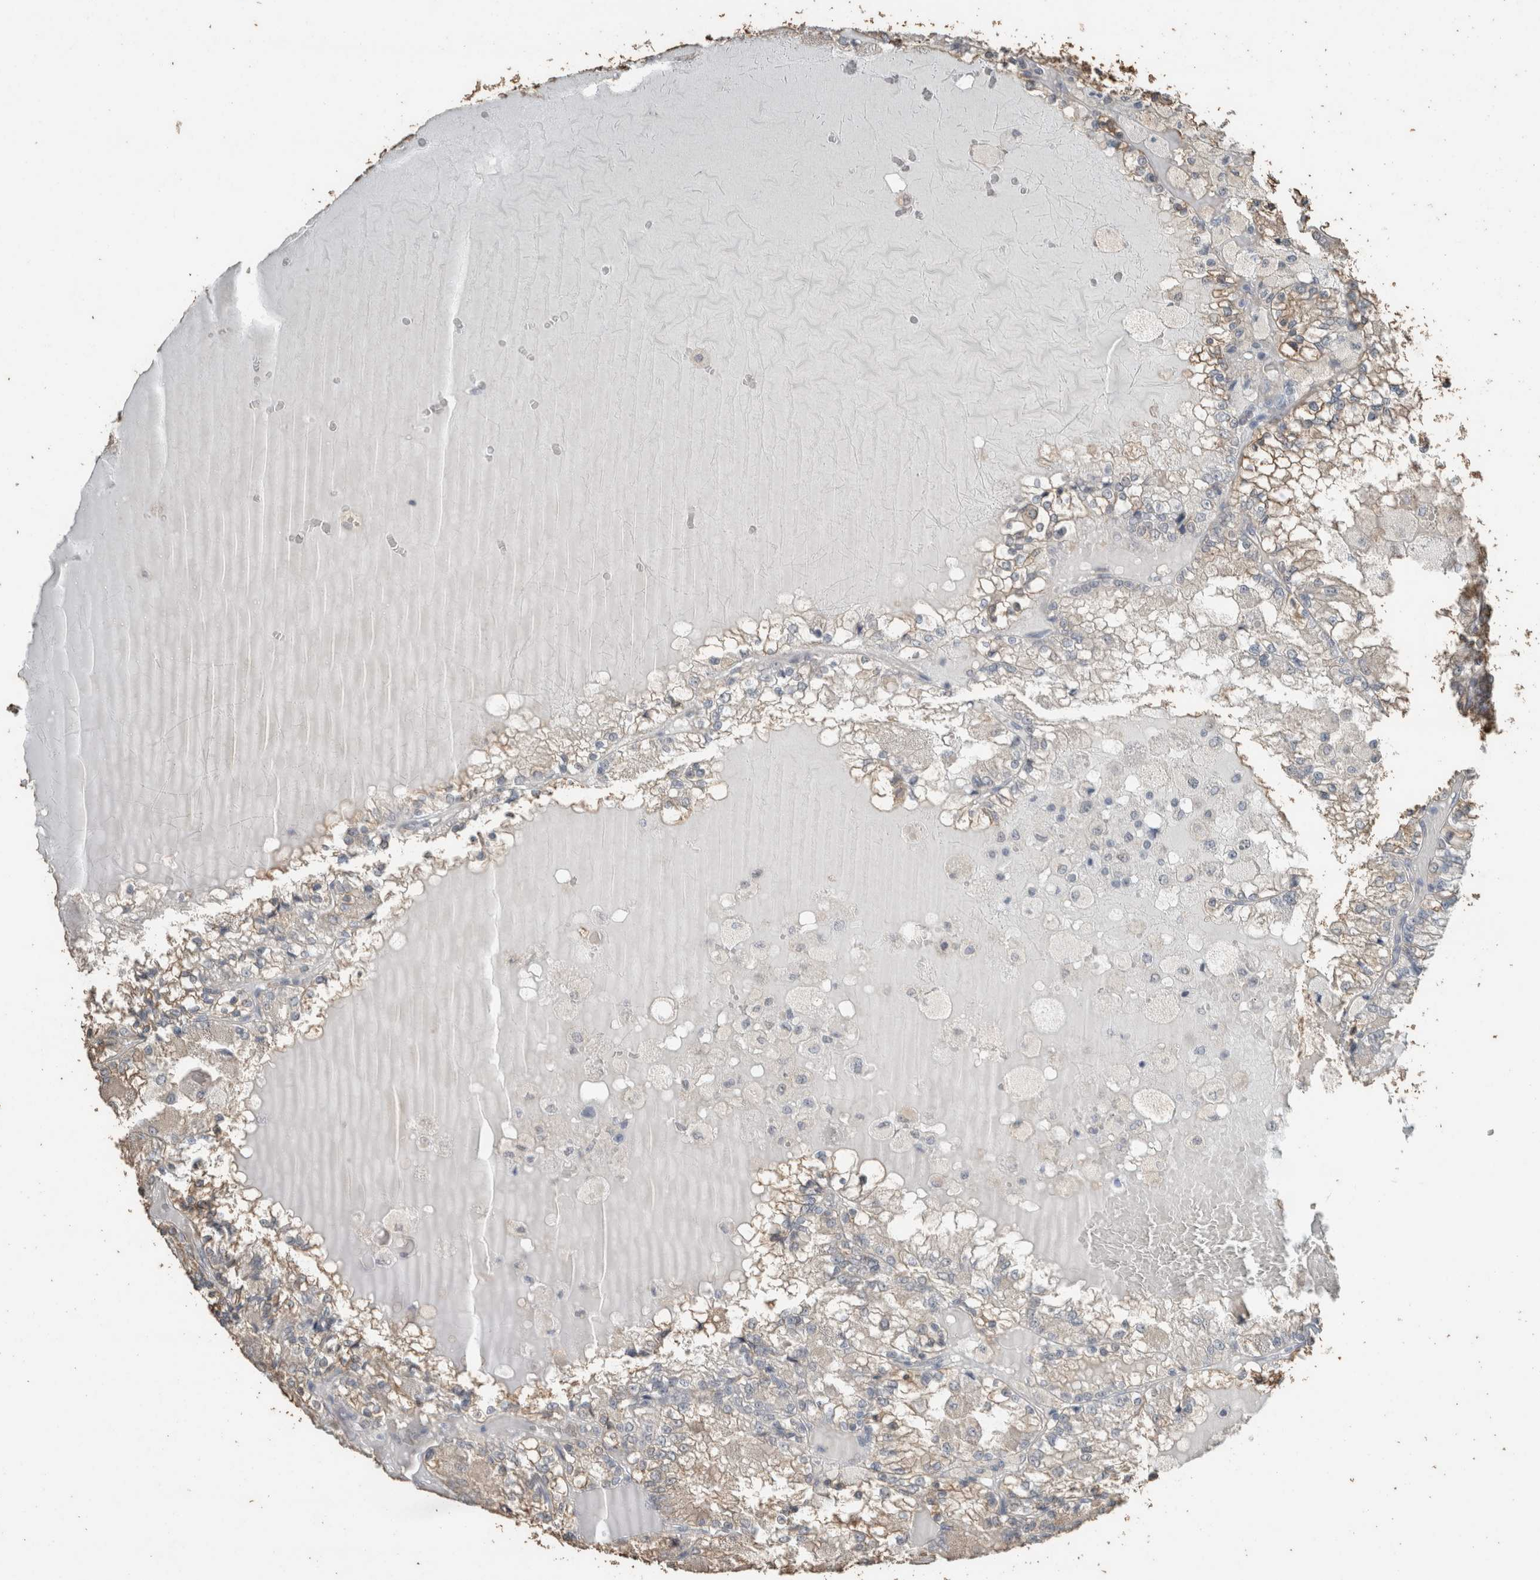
{"staining": {"intensity": "weak", "quantity": "25%-75%", "location": "cytoplasmic/membranous"}, "tissue": "renal cancer", "cell_type": "Tumor cells", "image_type": "cancer", "snomed": [{"axis": "morphology", "description": "Adenocarcinoma, NOS"}, {"axis": "topography", "description": "Kidney"}], "caption": "Immunohistochemistry (IHC) staining of renal cancer, which reveals low levels of weak cytoplasmic/membranous staining in about 25%-75% of tumor cells indicating weak cytoplasmic/membranous protein staining. The staining was performed using DAB (3,3'-diaminobenzidine) (brown) for protein detection and nuclei were counterstained in hematoxylin (blue).", "gene": "ACVR2B", "patient": {"sex": "female", "age": 56}}